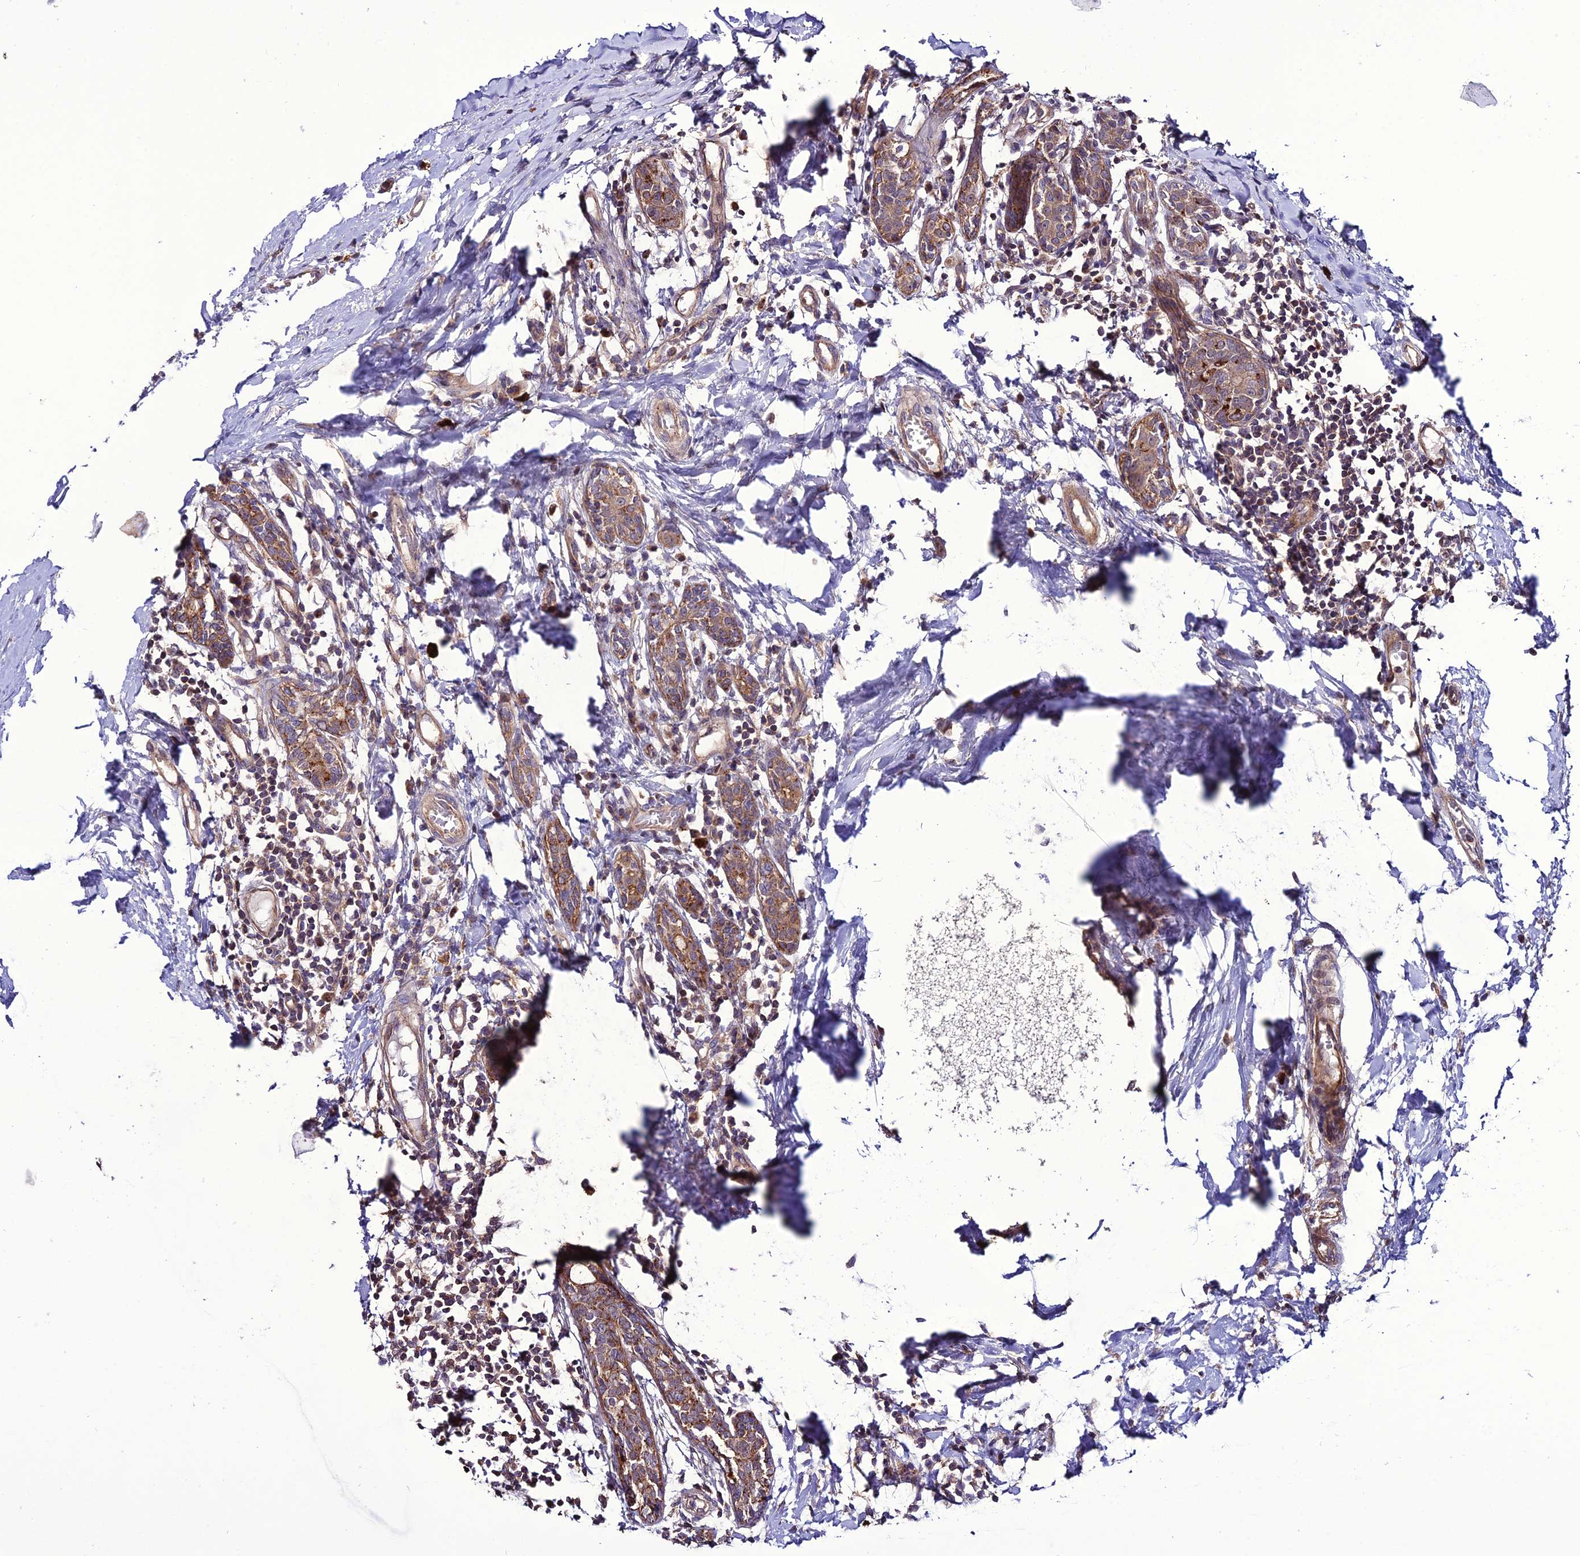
{"staining": {"intensity": "moderate", "quantity": ">75%", "location": "cytoplasmic/membranous"}, "tissue": "breast cancer", "cell_type": "Tumor cells", "image_type": "cancer", "snomed": [{"axis": "morphology", "description": "Duct carcinoma"}, {"axis": "topography", "description": "Breast"}], "caption": "High-power microscopy captured an IHC histopathology image of breast cancer, revealing moderate cytoplasmic/membranous staining in approximately >75% of tumor cells.", "gene": "PPIL3", "patient": {"sex": "female", "age": 40}}